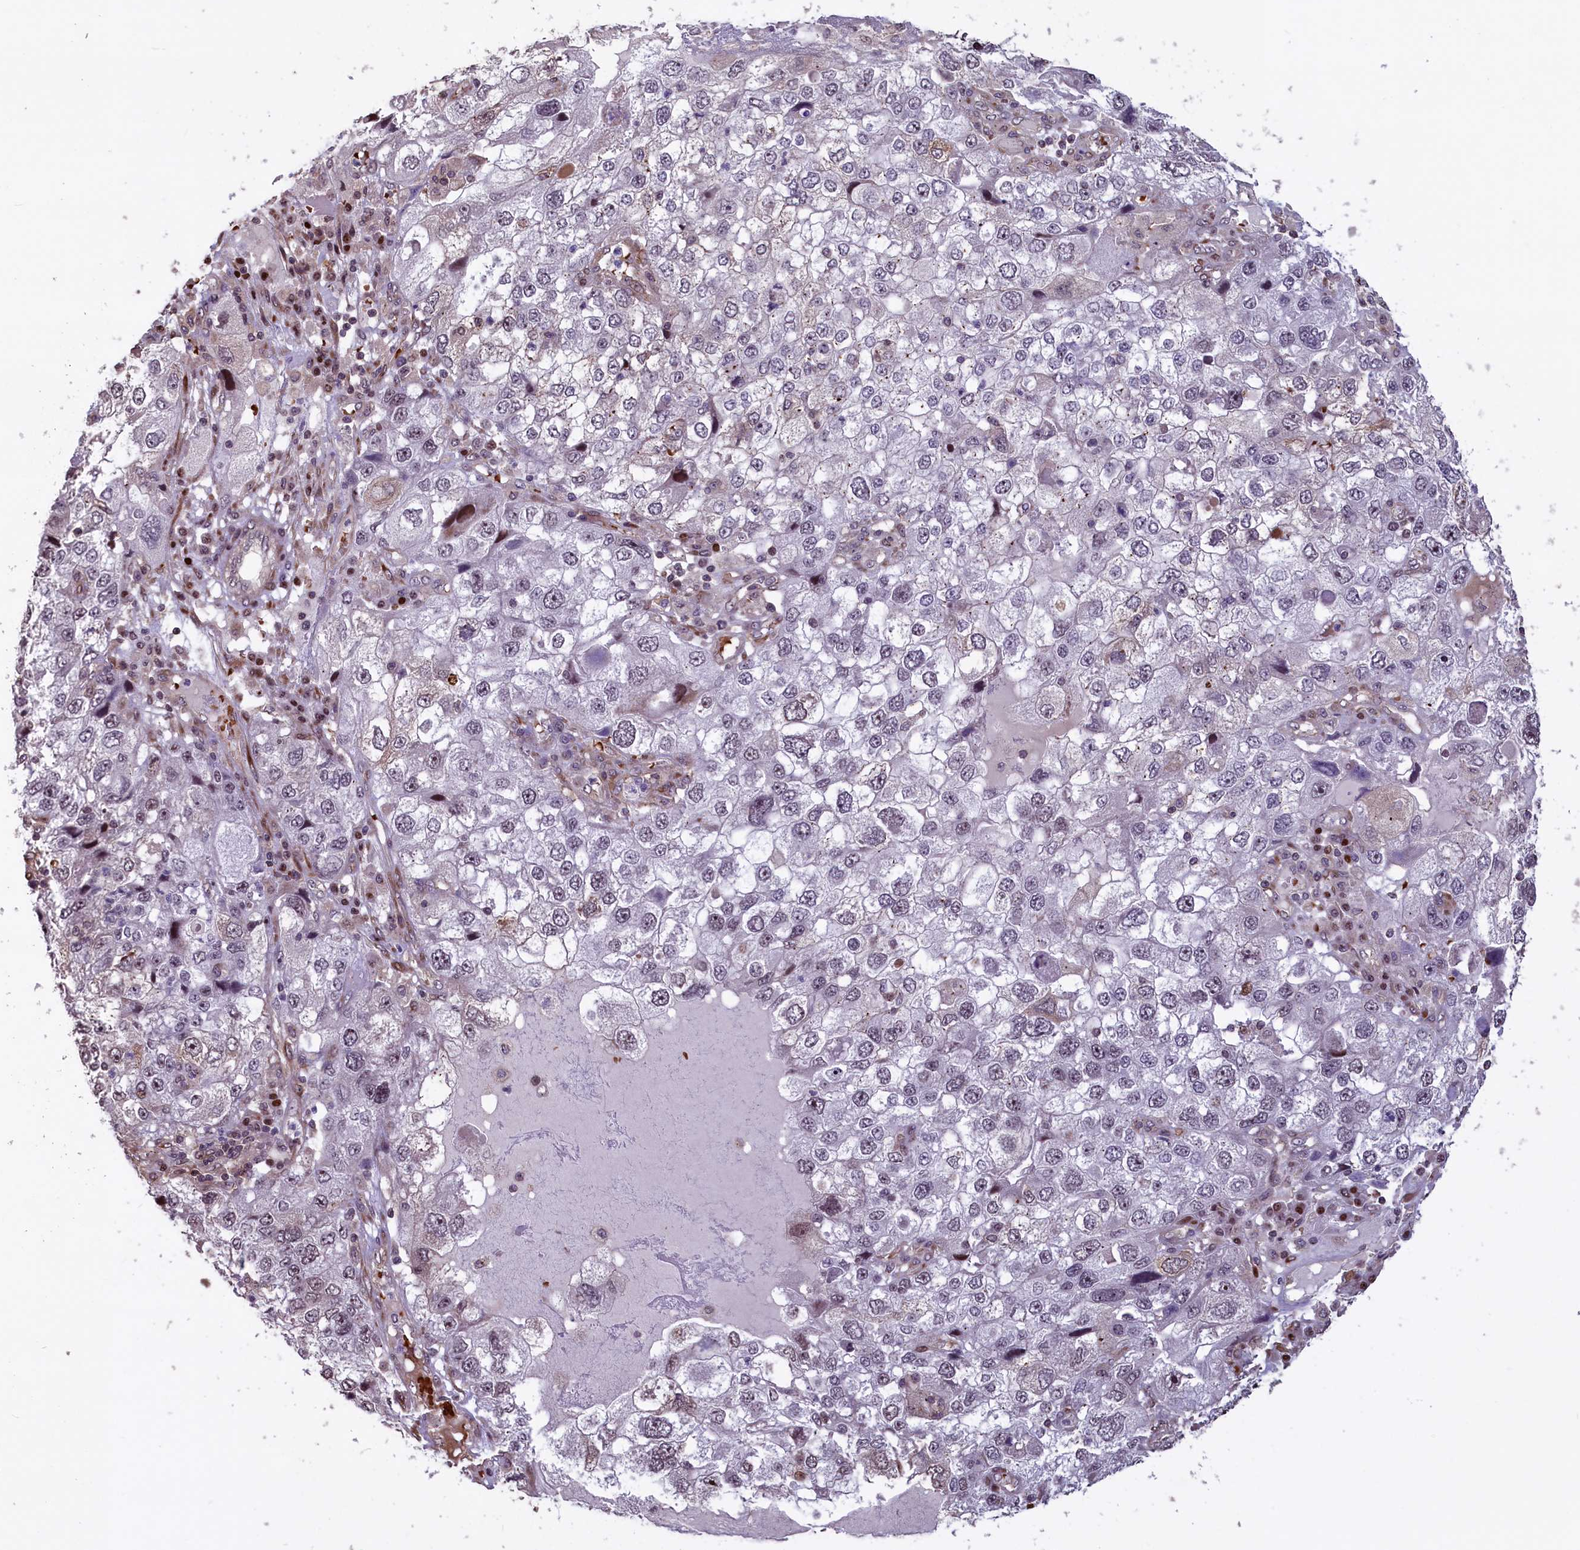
{"staining": {"intensity": "weak", "quantity": "<25%", "location": "nuclear"}, "tissue": "endometrial cancer", "cell_type": "Tumor cells", "image_type": "cancer", "snomed": [{"axis": "morphology", "description": "Adenocarcinoma, NOS"}, {"axis": "topography", "description": "Endometrium"}], "caption": "IHC micrograph of human adenocarcinoma (endometrial) stained for a protein (brown), which shows no staining in tumor cells.", "gene": "SHFL", "patient": {"sex": "female", "age": 49}}